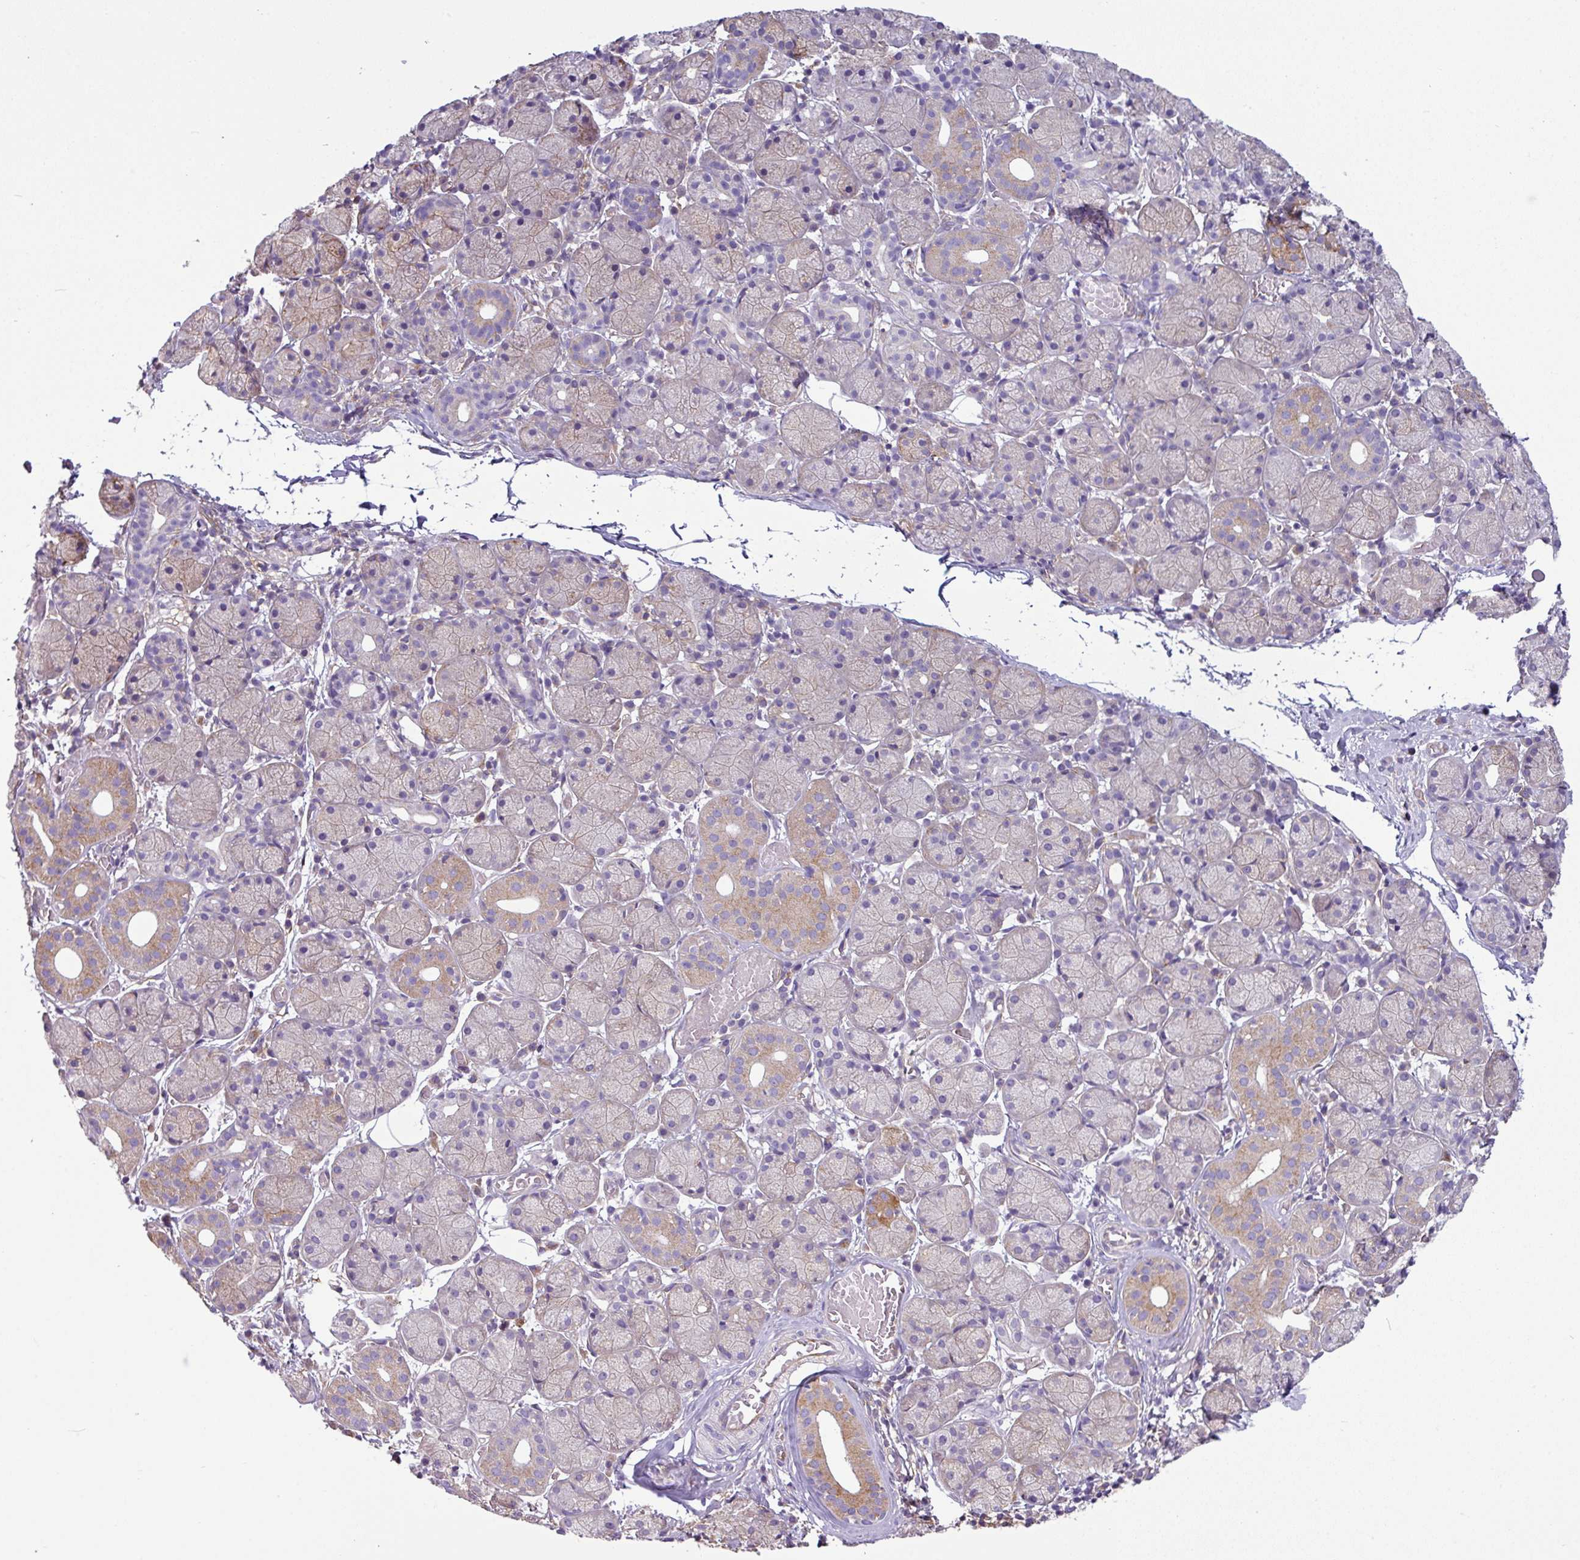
{"staining": {"intensity": "moderate", "quantity": "25%-75%", "location": "cytoplasmic/membranous"}, "tissue": "salivary gland", "cell_type": "Glandular cells", "image_type": "normal", "snomed": [{"axis": "morphology", "description": "Normal tissue, NOS"}, {"axis": "topography", "description": "Salivary gland"}], "caption": "An IHC photomicrograph of normal tissue is shown. Protein staining in brown highlights moderate cytoplasmic/membranous positivity in salivary gland within glandular cells. (Brightfield microscopy of DAB IHC at high magnification).", "gene": "XNDC1N", "patient": {"sex": "female", "age": 24}}